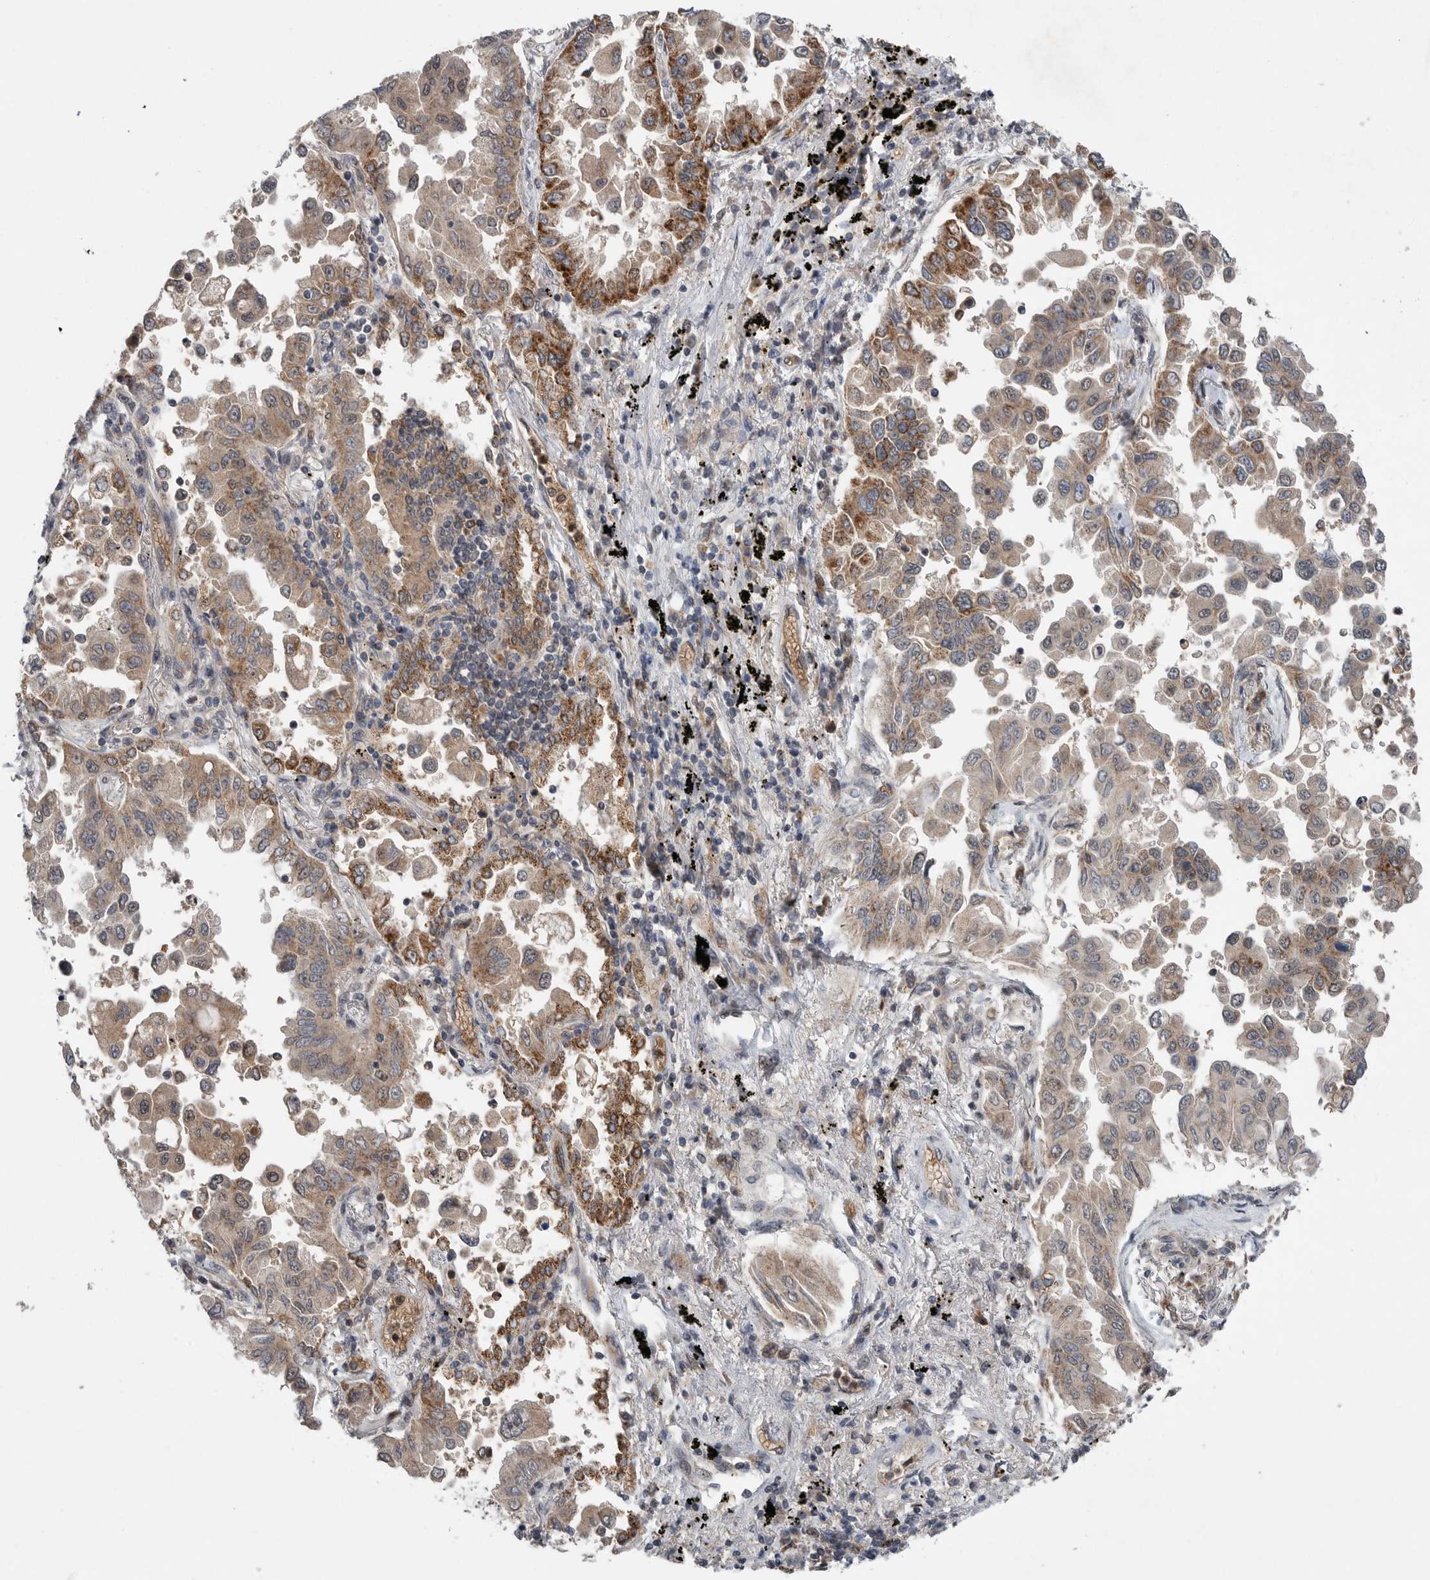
{"staining": {"intensity": "moderate", "quantity": ">75%", "location": "cytoplasmic/membranous"}, "tissue": "lung cancer", "cell_type": "Tumor cells", "image_type": "cancer", "snomed": [{"axis": "morphology", "description": "Adenocarcinoma, NOS"}, {"axis": "topography", "description": "Lung"}], "caption": "Tumor cells demonstrate moderate cytoplasmic/membranous positivity in about >75% of cells in adenocarcinoma (lung). (DAB IHC with brightfield microscopy, high magnification).", "gene": "SCP2", "patient": {"sex": "female", "age": 67}}